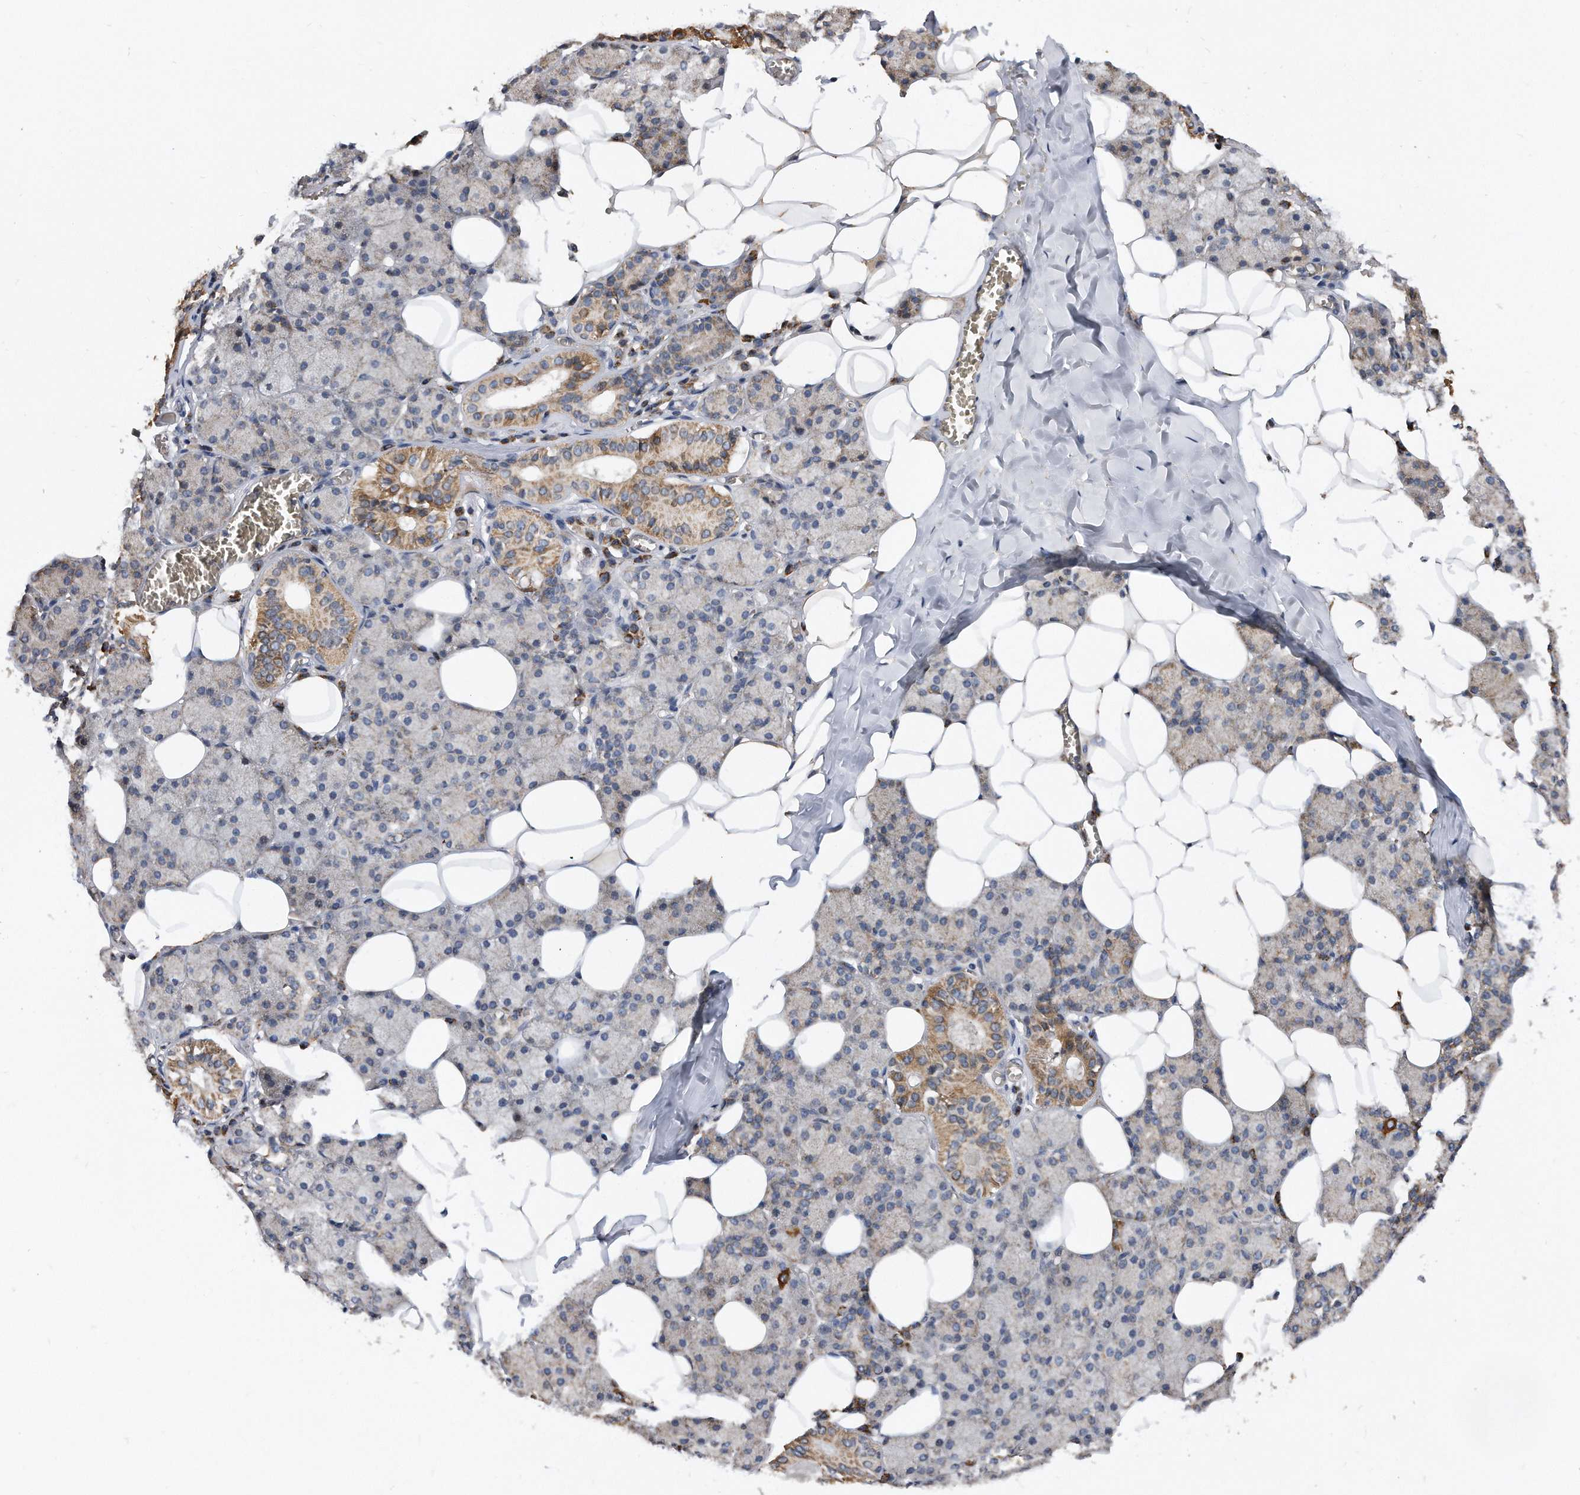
{"staining": {"intensity": "moderate", "quantity": "25%-75%", "location": "cytoplasmic/membranous"}, "tissue": "salivary gland", "cell_type": "Glandular cells", "image_type": "normal", "snomed": [{"axis": "morphology", "description": "Normal tissue, NOS"}, {"axis": "topography", "description": "Salivary gland"}], "caption": "Approximately 25%-75% of glandular cells in normal human salivary gland reveal moderate cytoplasmic/membranous protein positivity as visualized by brown immunohistochemical staining.", "gene": "PPP5C", "patient": {"sex": "female", "age": 33}}